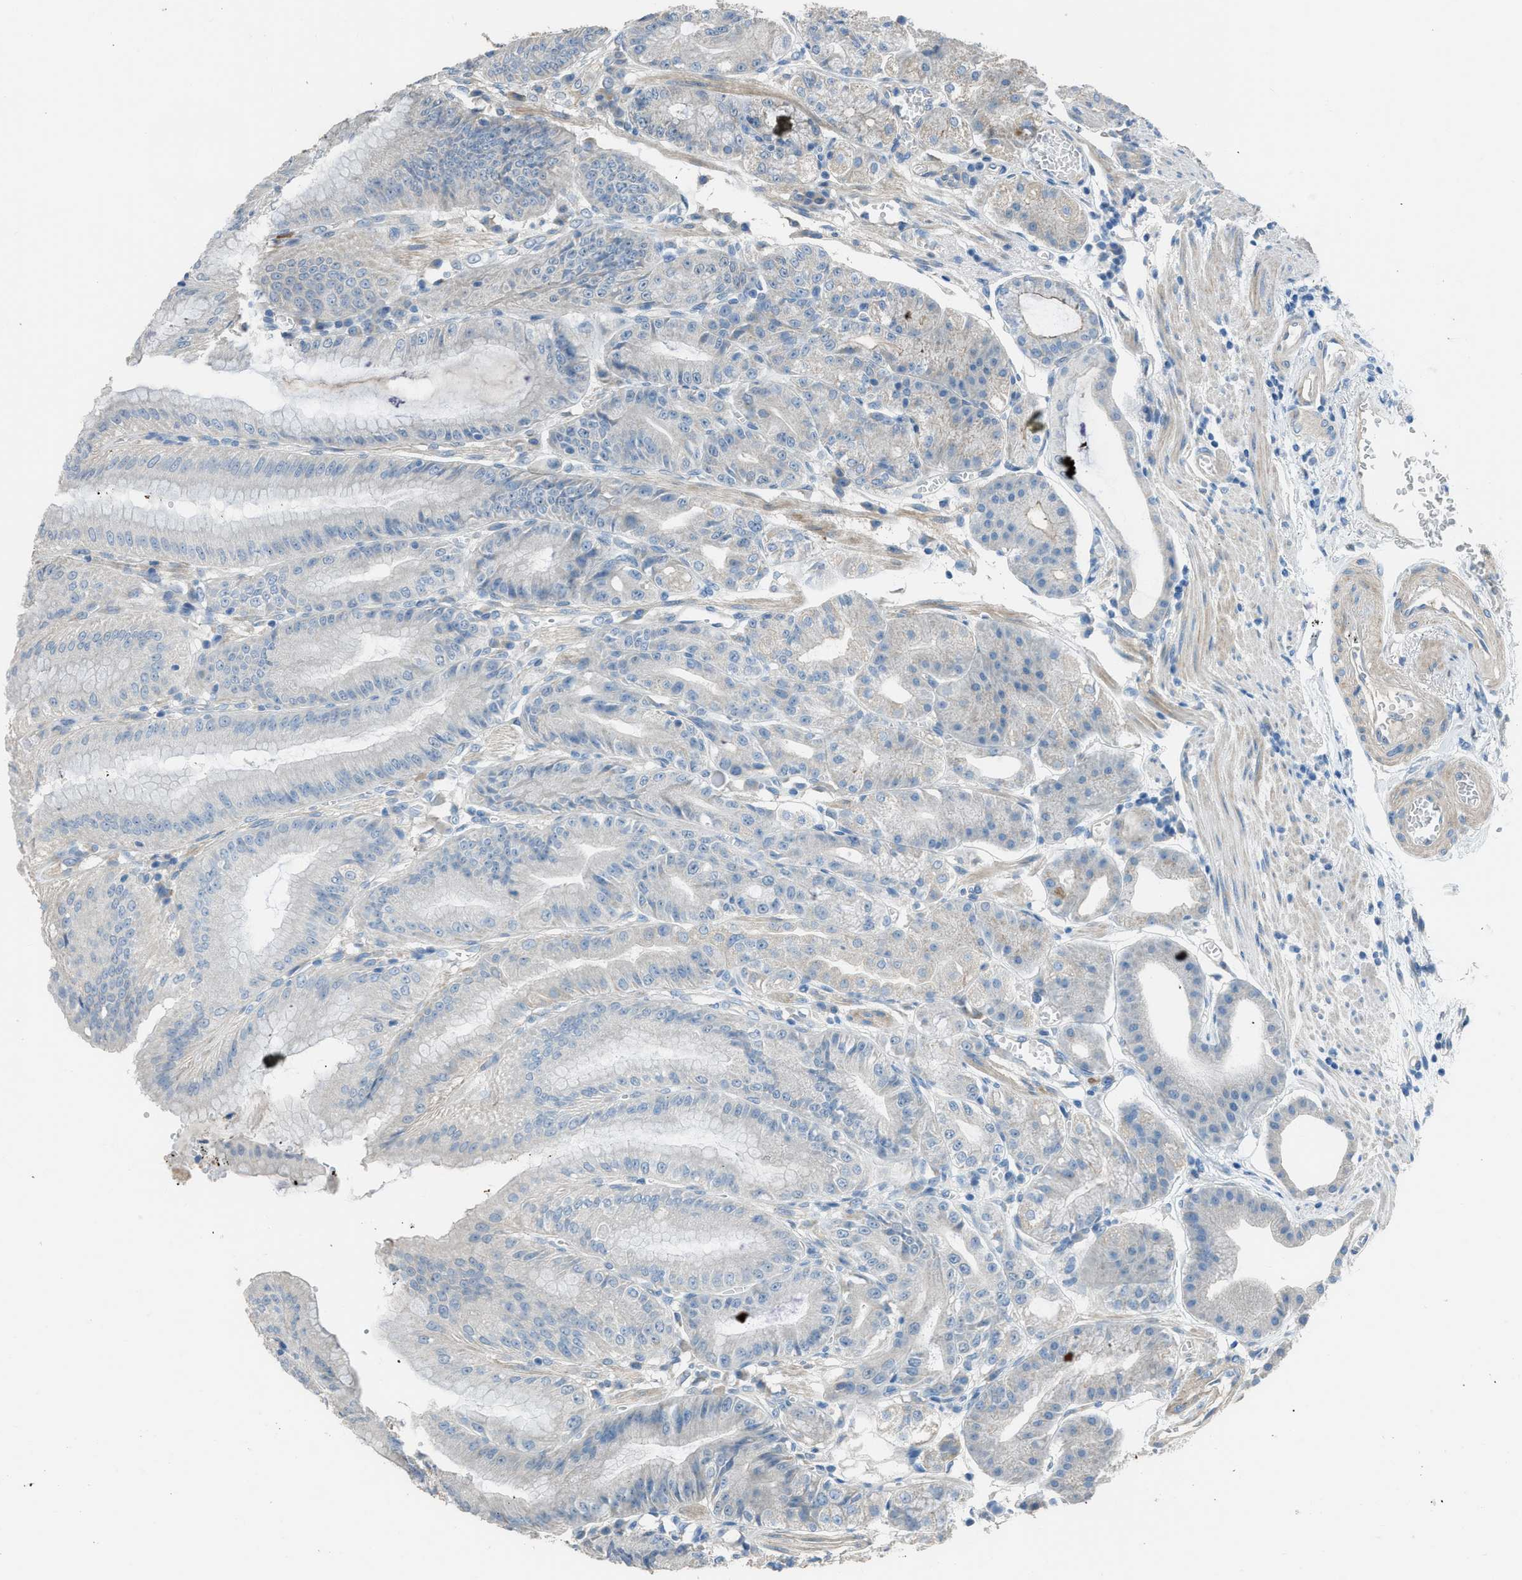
{"staining": {"intensity": "weak", "quantity": "25%-75%", "location": "cytoplasmic/membranous"}, "tissue": "stomach", "cell_type": "Glandular cells", "image_type": "normal", "snomed": [{"axis": "morphology", "description": "Normal tissue, NOS"}, {"axis": "topography", "description": "Stomach, lower"}], "caption": "Glandular cells exhibit weak cytoplasmic/membranous staining in approximately 25%-75% of cells in benign stomach. (DAB (3,3'-diaminobenzidine) IHC with brightfield microscopy, high magnification).", "gene": "TIMD4", "patient": {"sex": "male", "age": 71}}